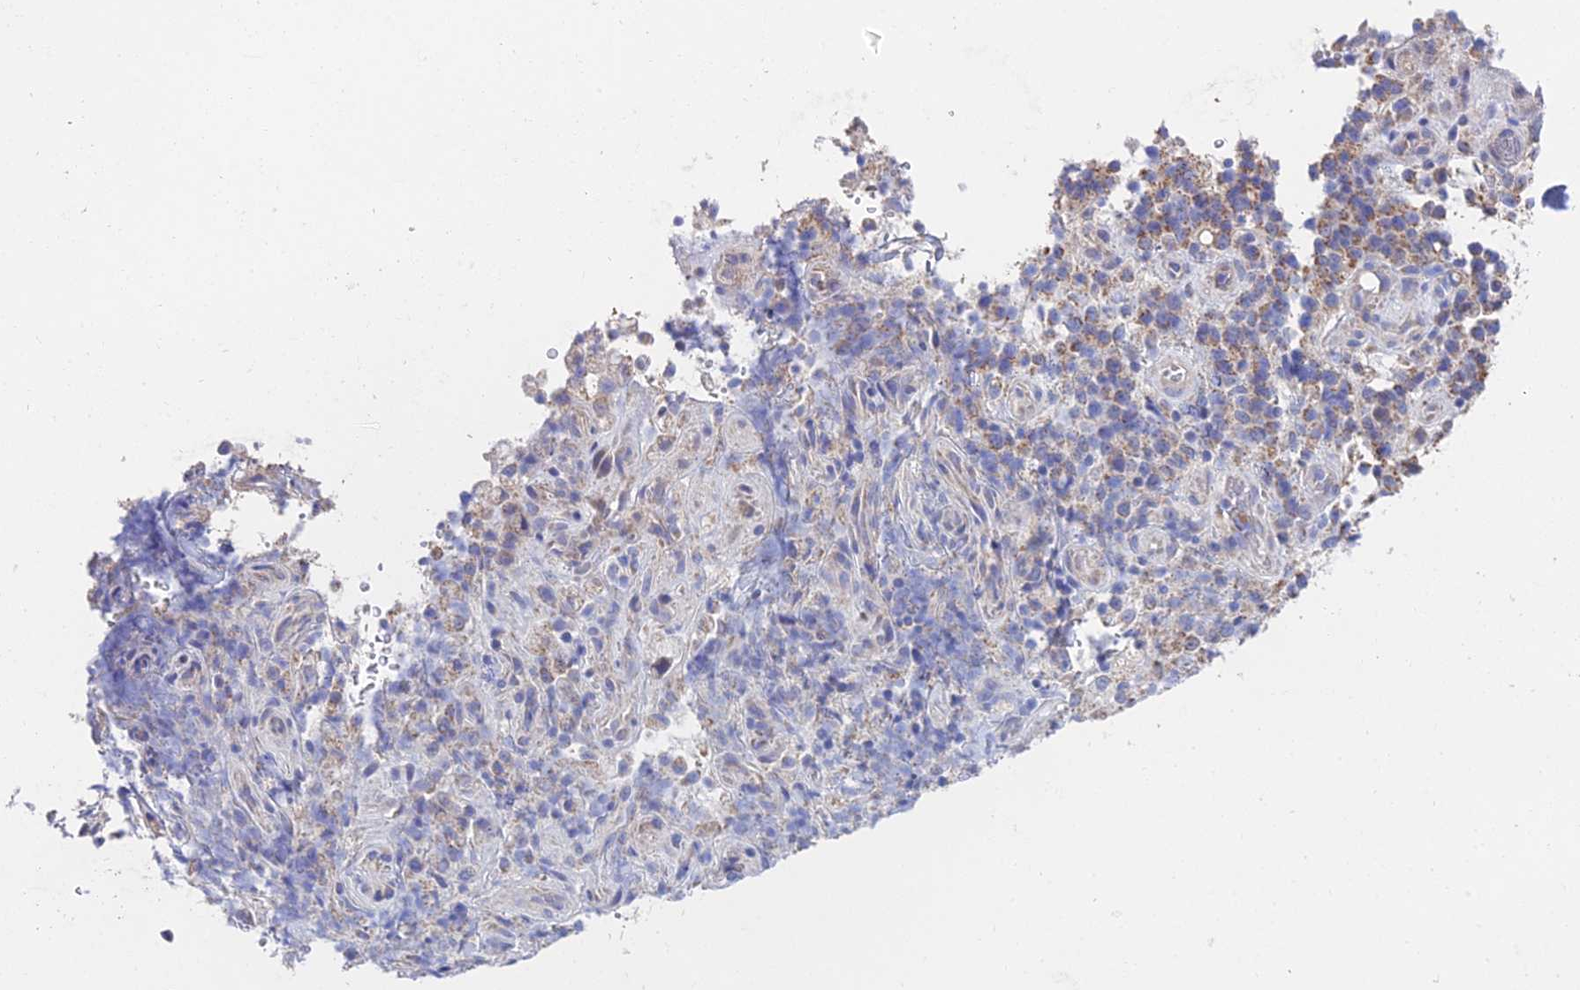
{"staining": {"intensity": "negative", "quantity": "none", "location": "none"}, "tissue": "stomach cancer", "cell_type": "Tumor cells", "image_type": "cancer", "snomed": [{"axis": "morphology", "description": "Adenocarcinoma, NOS"}, {"axis": "topography", "description": "Stomach"}], "caption": "A histopathology image of stomach cancer (adenocarcinoma) stained for a protein exhibits no brown staining in tumor cells.", "gene": "PPP2R2C", "patient": {"sex": "female", "age": 60}}